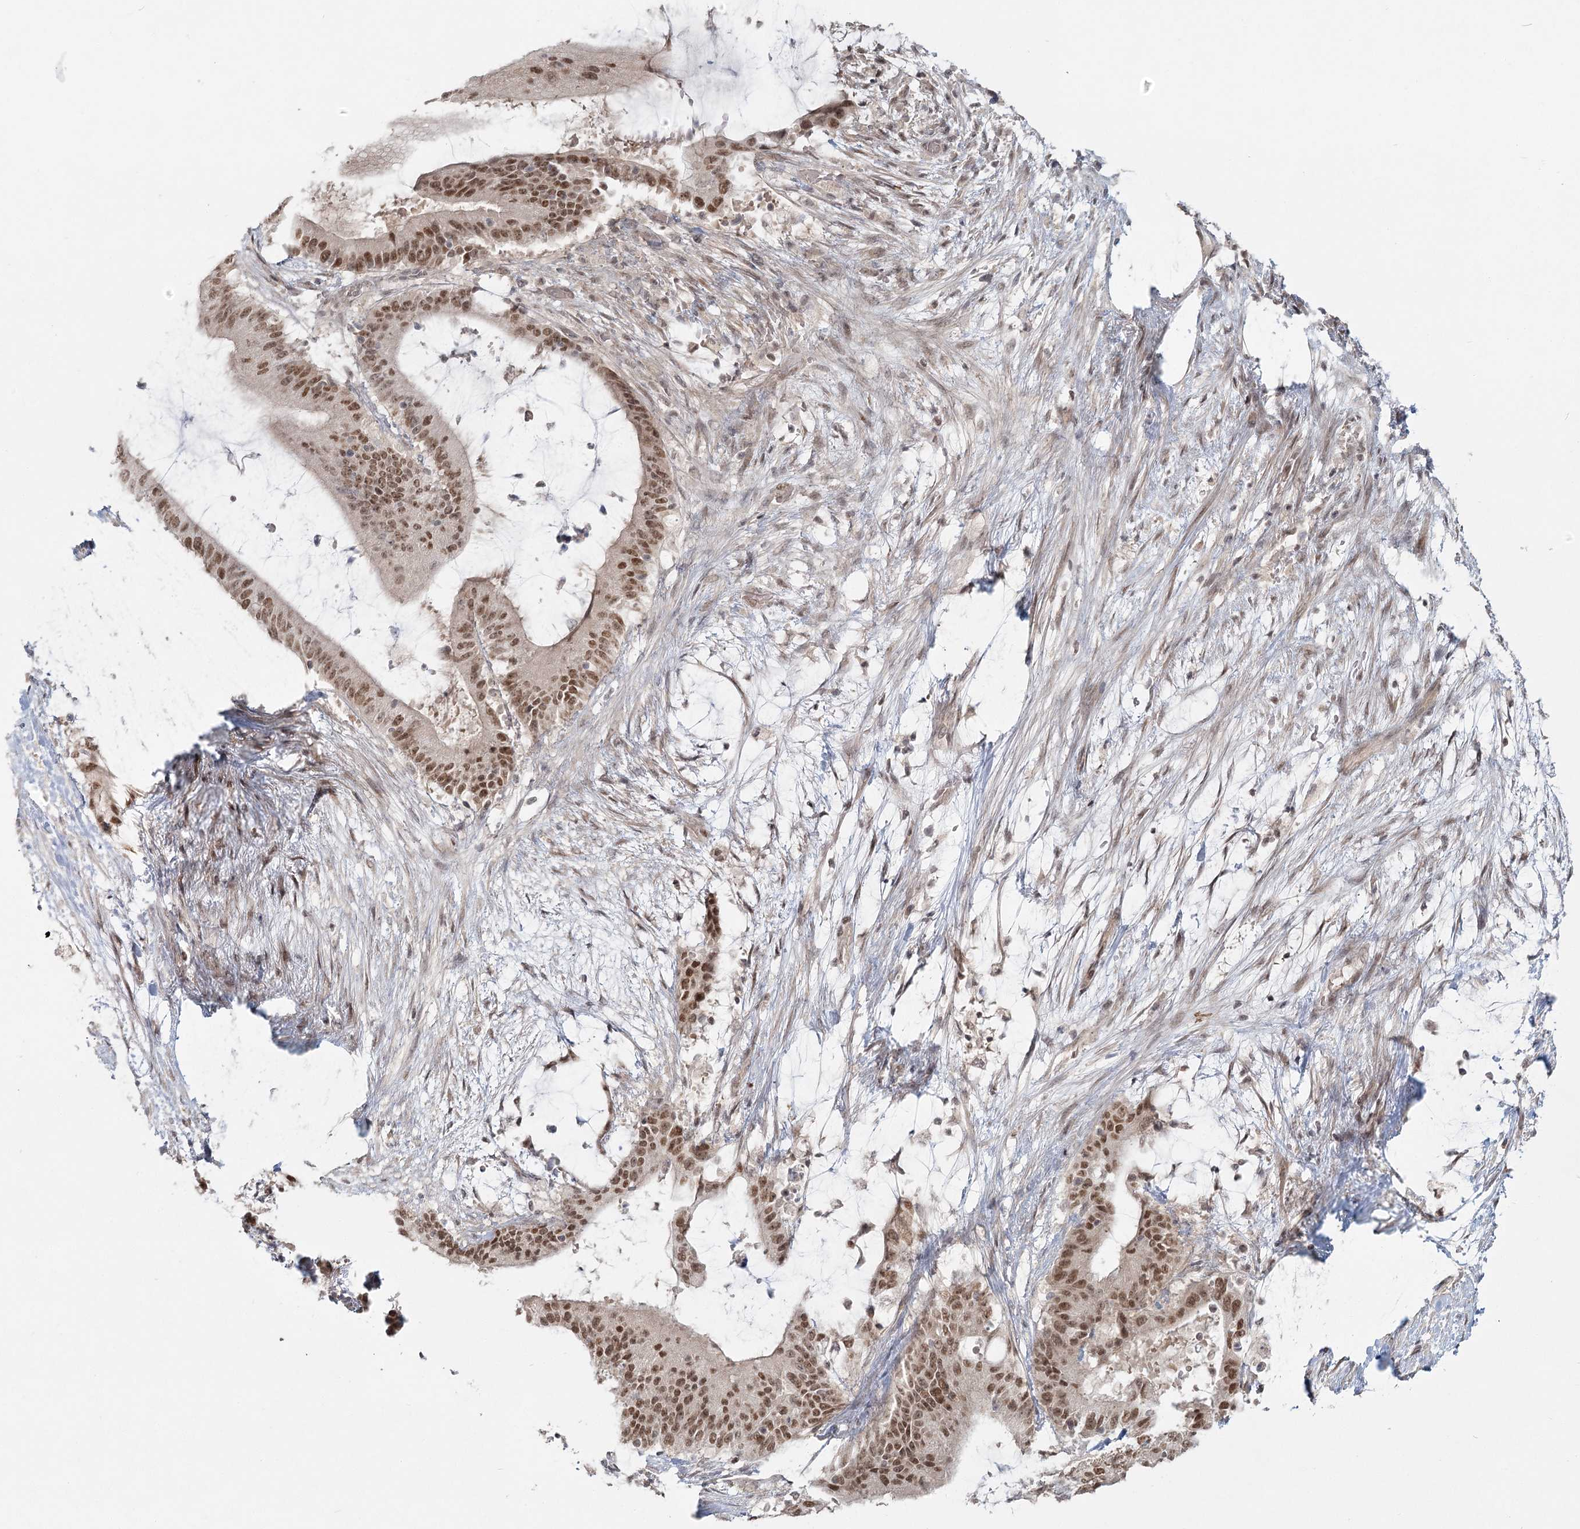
{"staining": {"intensity": "moderate", "quantity": ">75%", "location": "nuclear"}, "tissue": "liver cancer", "cell_type": "Tumor cells", "image_type": "cancer", "snomed": [{"axis": "morphology", "description": "Normal tissue, NOS"}, {"axis": "morphology", "description": "Cholangiocarcinoma"}, {"axis": "topography", "description": "Liver"}, {"axis": "topography", "description": "Peripheral nerve tissue"}], "caption": "IHC (DAB) staining of liver cholangiocarcinoma demonstrates moderate nuclear protein expression in approximately >75% of tumor cells.", "gene": "R3HCC1L", "patient": {"sex": "female", "age": 73}}